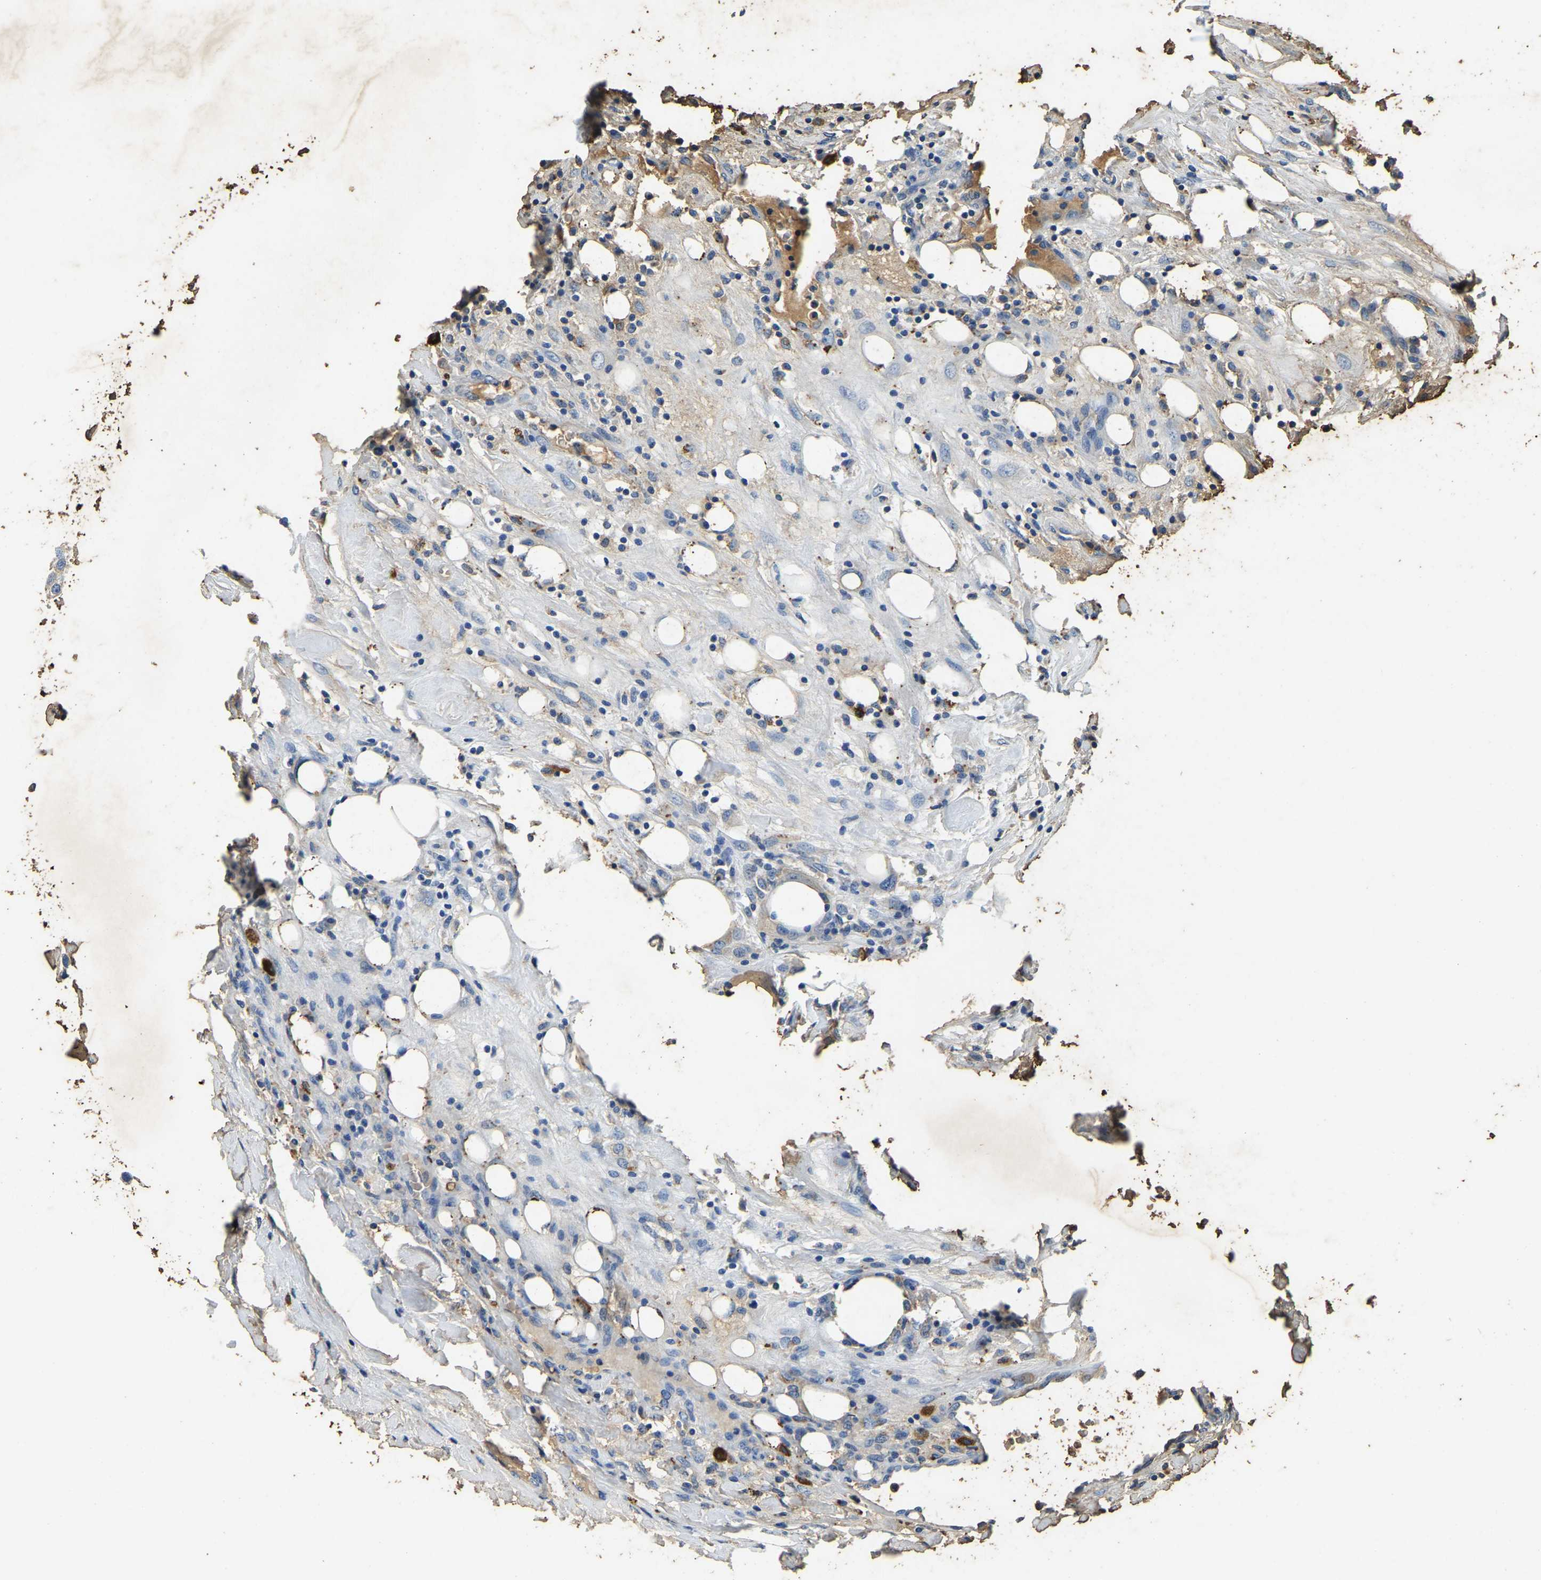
{"staining": {"intensity": "negative", "quantity": "none", "location": "none"}, "tissue": "breast cancer", "cell_type": "Tumor cells", "image_type": "cancer", "snomed": [{"axis": "morphology", "description": "Duct carcinoma"}, {"axis": "topography", "description": "Breast"}], "caption": "Intraductal carcinoma (breast) was stained to show a protein in brown. There is no significant staining in tumor cells.", "gene": "UBN2", "patient": {"sex": "female", "age": 37}}